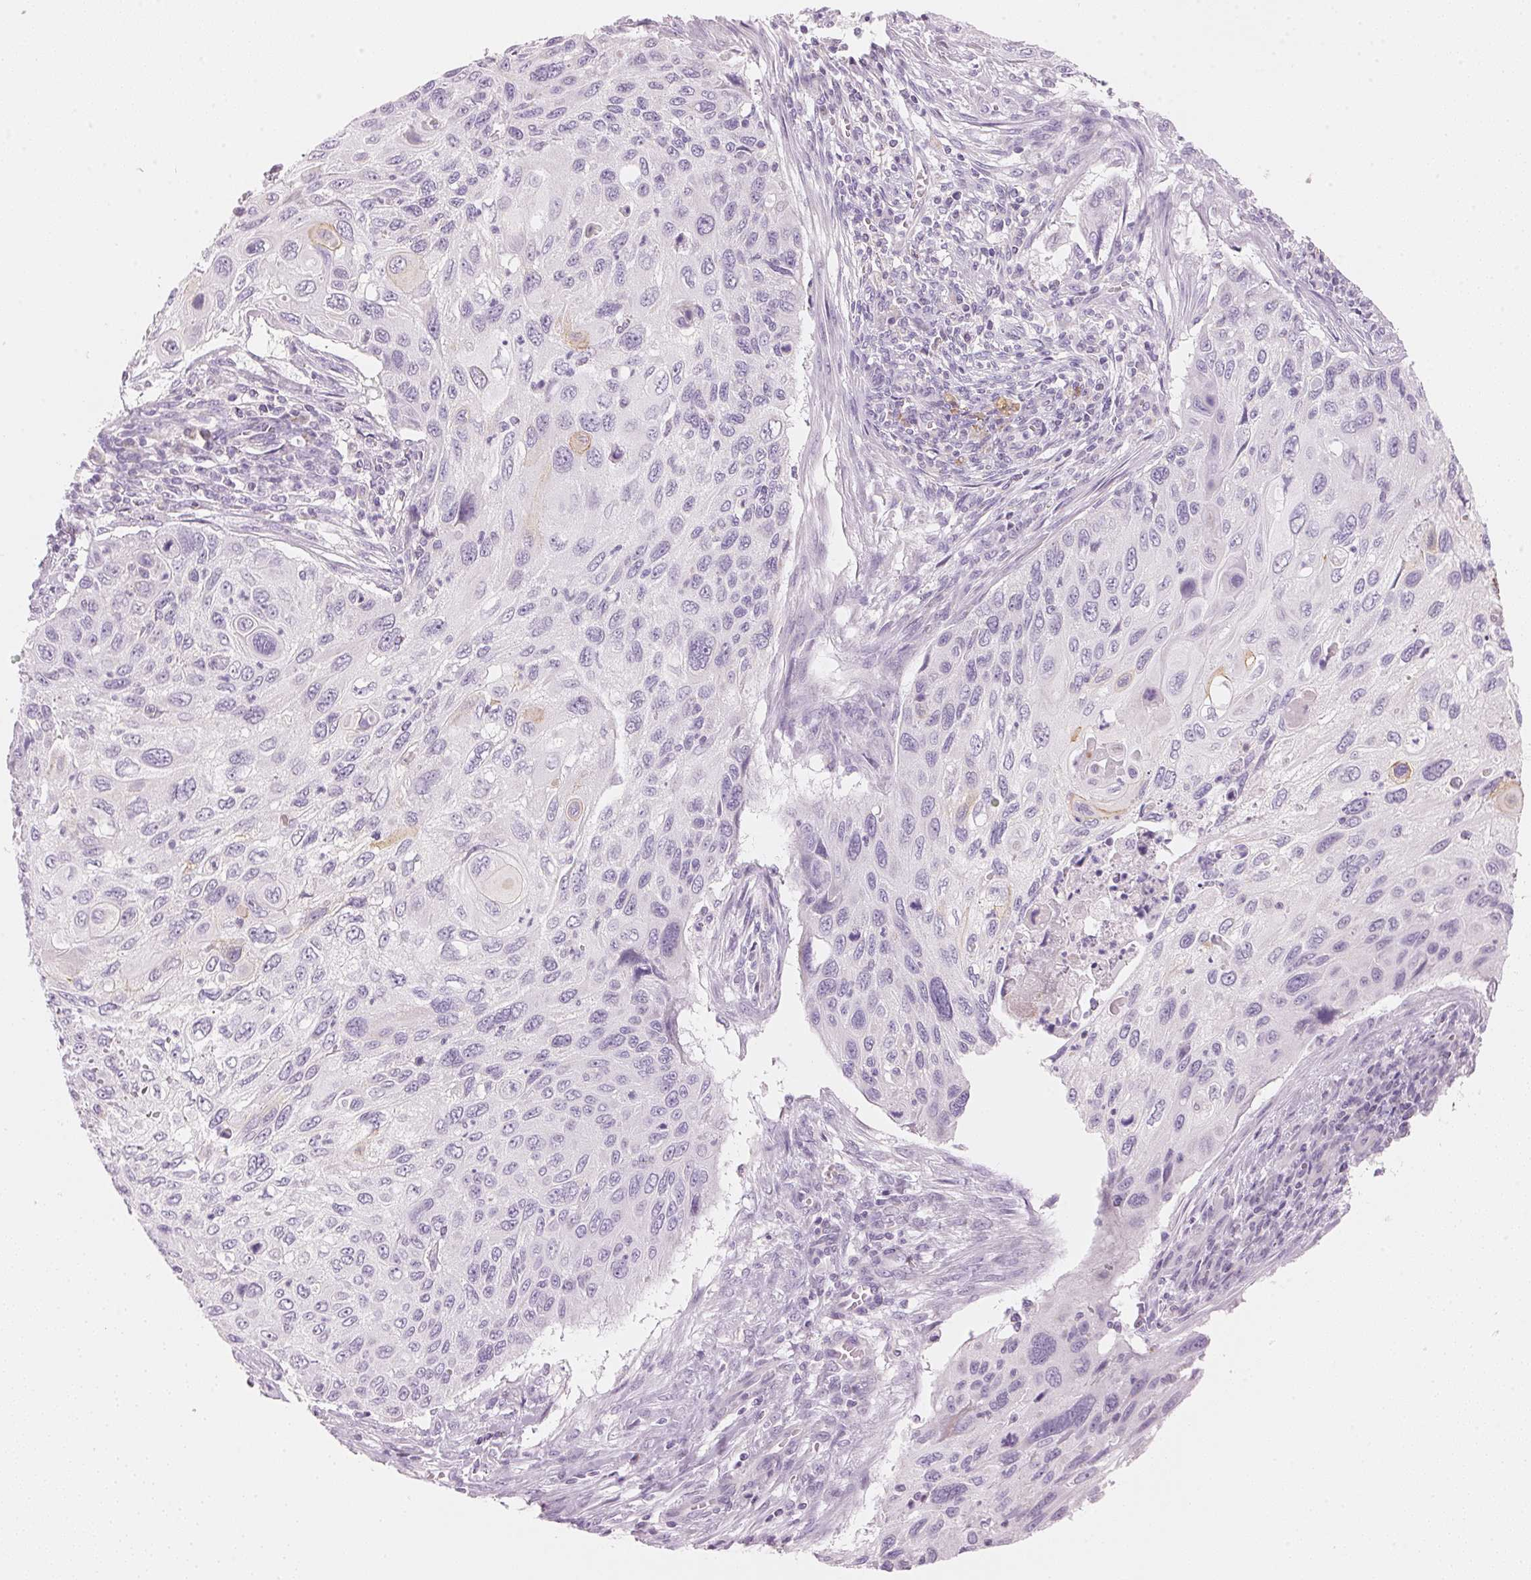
{"staining": {"intensity": "negative", "quantity": "none", "location": "none"}, "tissue": "cervical cancer", "cell_type": "Tumor cells", "image_type": "cancer", "snomed": [{"axis": "morphology", "description": "Squamous cell carcinoma, NOS"}, {"axis": "topography", "description": "Cervix"}], "caption": "The micrograph demonstrates no significant staining in tumor cells of cervical cancer (squamous cell carcinoma). (DAB (3,3'-diaminobenzidine) immunohistochemistry (IHC) visualized using brightfield microscopy, high magnification).", "gene": "HOXB13", "patient": {"sex": "female", "age": 70}}